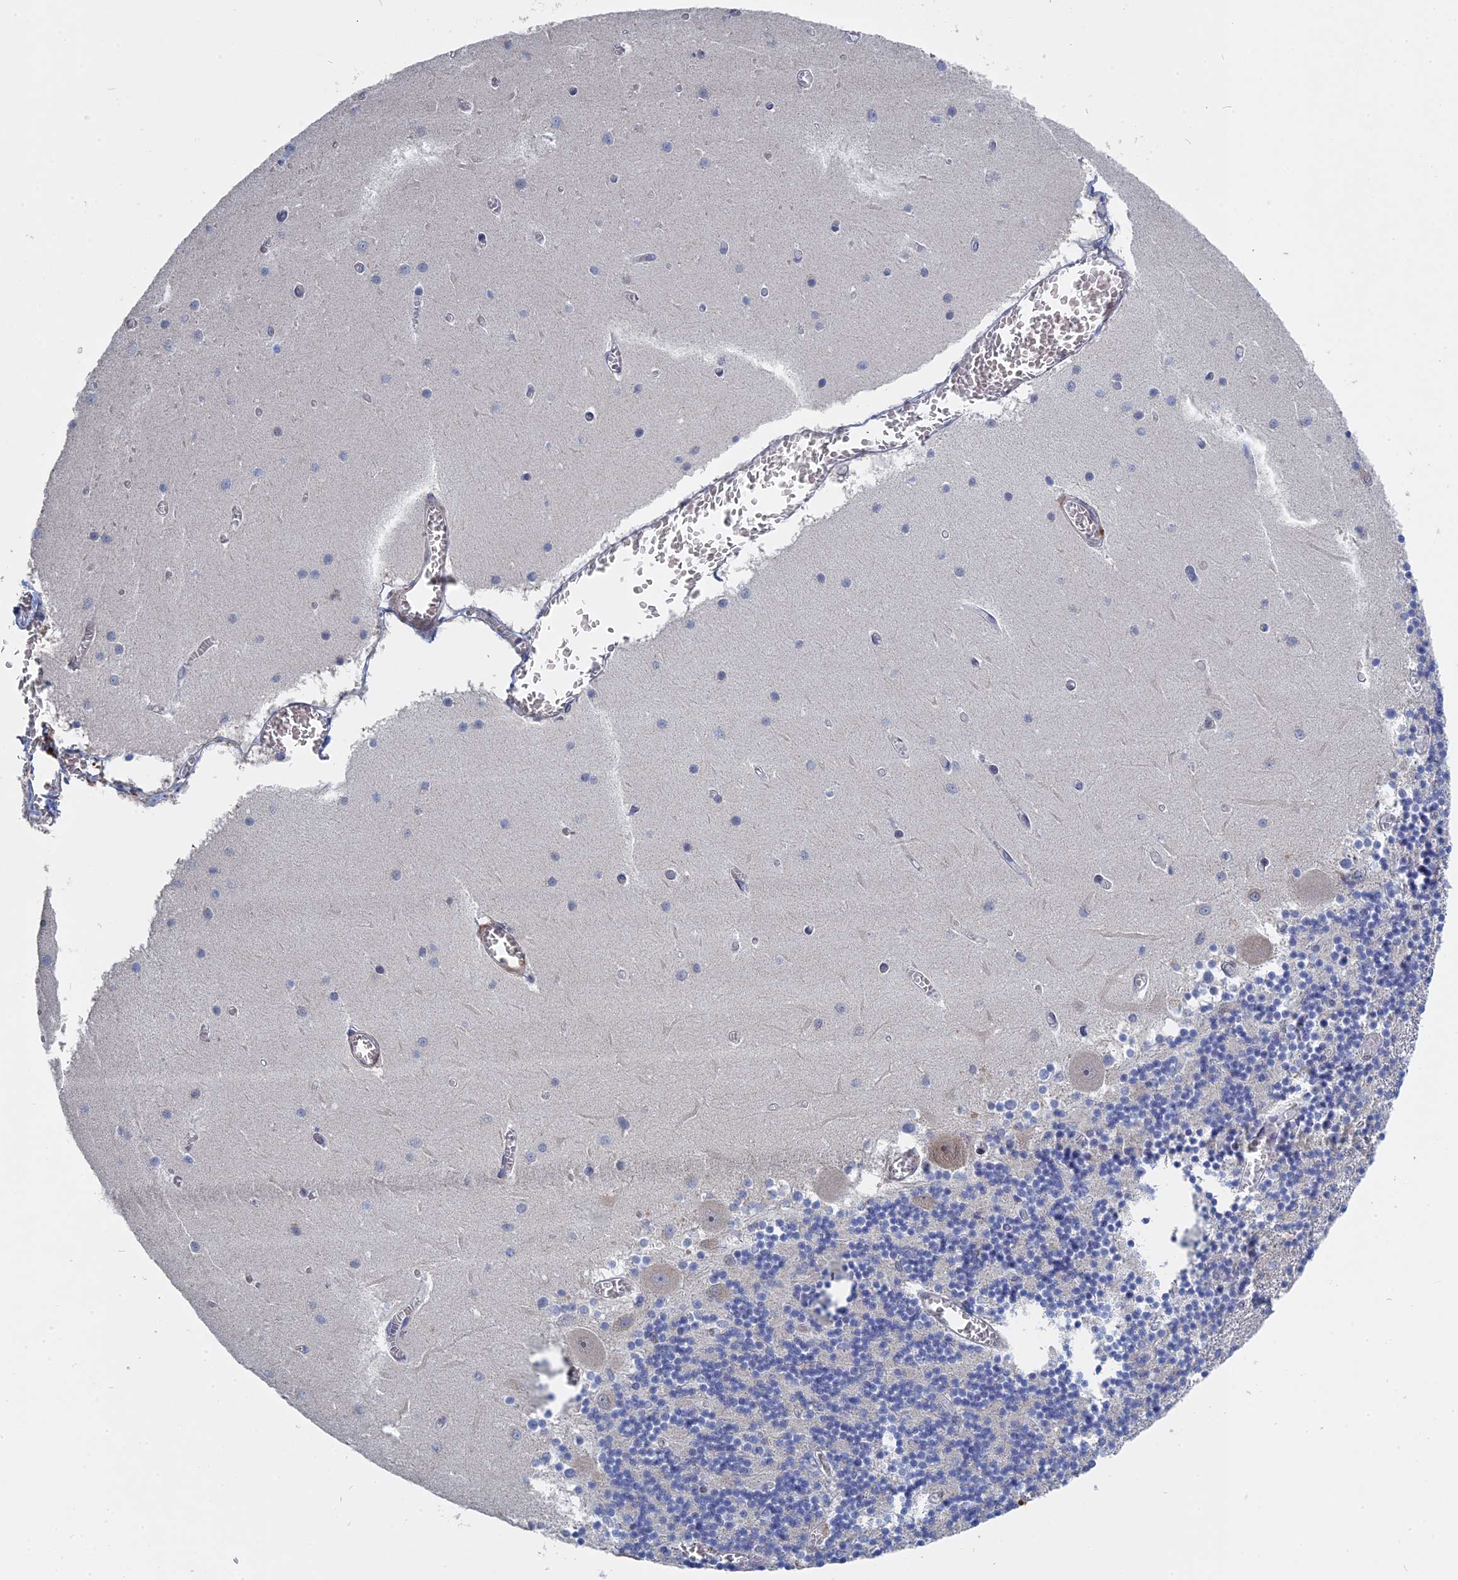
{"staining": {"intensity": "negative", "quantity": "none", "location": "none"}, "tissue": "cerebellum", "cell_type": "Cells in granular layer", "image_type": "normal", "snomed": [{"axis": "morphology", "description": "Normal tissue, NOS"}, {"axis": "topography", "description": "Cerebellum"}], "caption": "The photomicrograph shows no staining of cells in granular layer in normal cerebellum.", "gene": "MTRF1", "patient": {"sex": "female", "age": 28}}